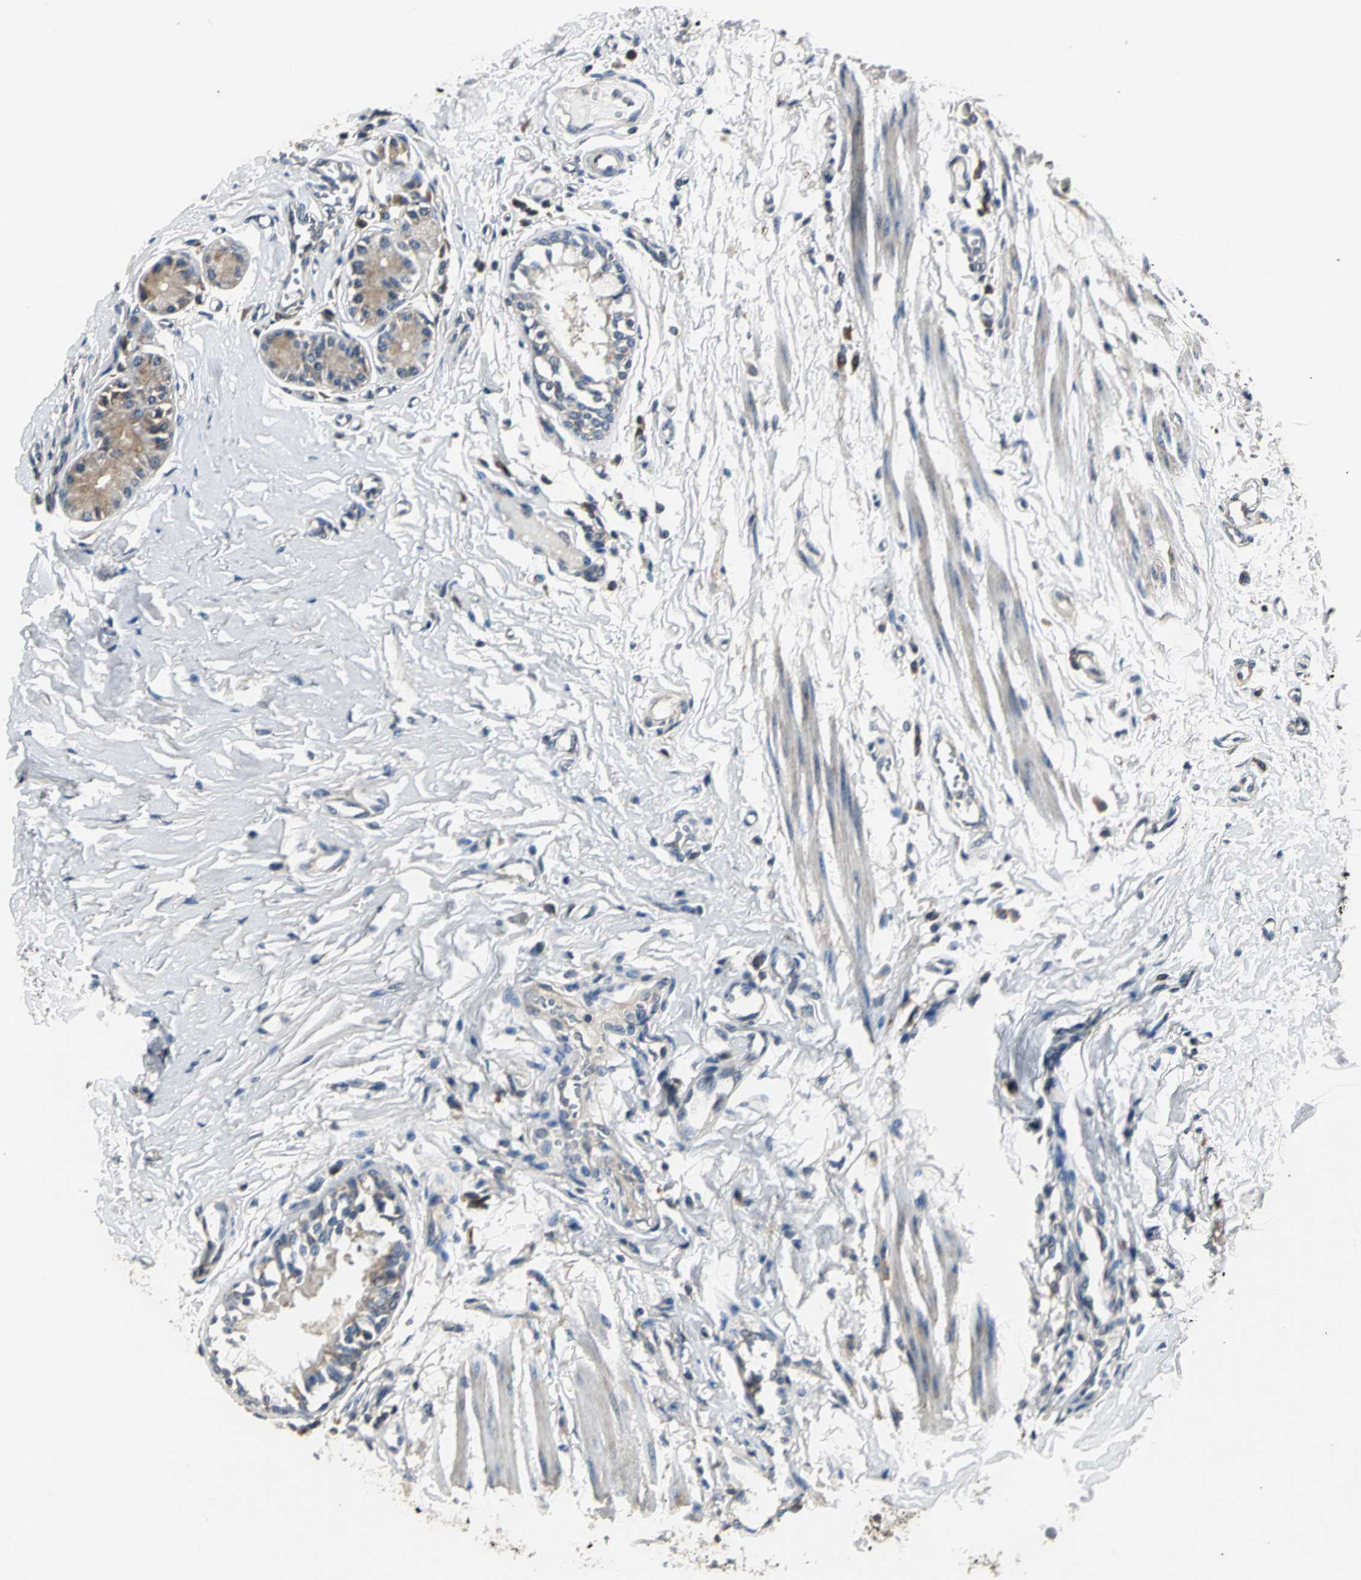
{"staining": {"intensity": "weak", "quantity": ">75%", "location": "cytoplasmic/membranous"}, "tissue": "bronchus", "cell_type": "Respiratory epithelial cells", "image_type": "normal", "snomed": [{"axis": "morphology", "description": "Normal tissue, NOS"}, {"axis": "topography", "description": "Bronchus"}, {"axis": "topography", "description": "Lung"}], "caption": "Immunohistochemistry (IHC) of normal bronchus reveals low levels of weak cytoplasmic/membranous positivity in about >75% of respiratory epithelial cells. The staining is performed using DAB brown chromogen to label protein expression. The nuclei are counter-stained blue using hematoxylin.", "gene": "IRF3", "patient": {"sex": "female", "age": 56}}